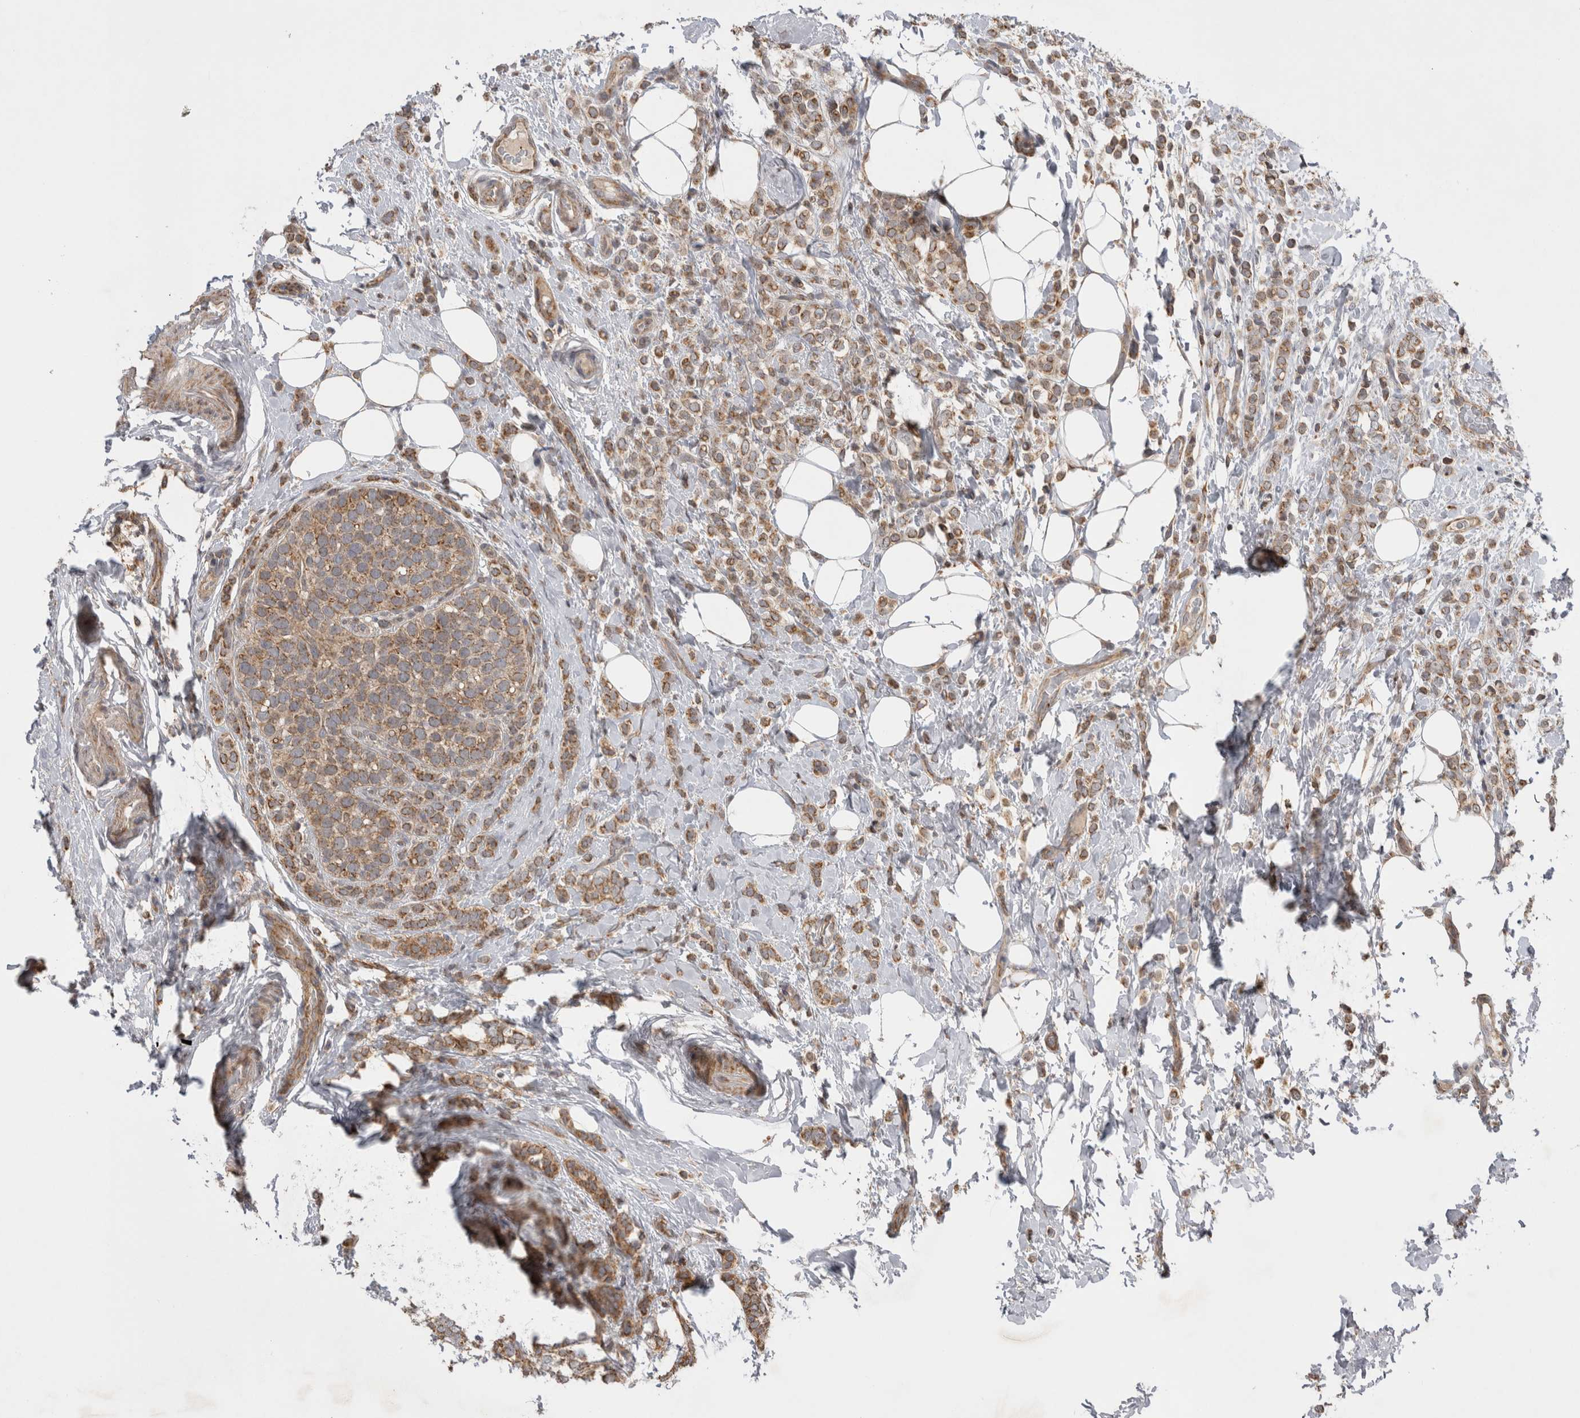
{"staining": {"intensity": "moderate", "quantity": ">75%", "location": "cytoplasmic/membranous"}, "tissue": "breast cancer", "cell_type": "Tumor cells", "image_type": "cancer", "snomed": [{"axis": "morphology", "description": "Lobular carcinoma"}, {"axis": "topography", "description": "Breast"}], "caption": "Immunohistochemistry photomicrograph of human breast cancer (lobular carcinoma) stained for a protein (brown), which displays medium levels of moderate cytoplasmic/membranous positivity in about >75% of tumor cells.", "gene": "KCNIP1", "patient": {"sex": "female", "age": 50}}